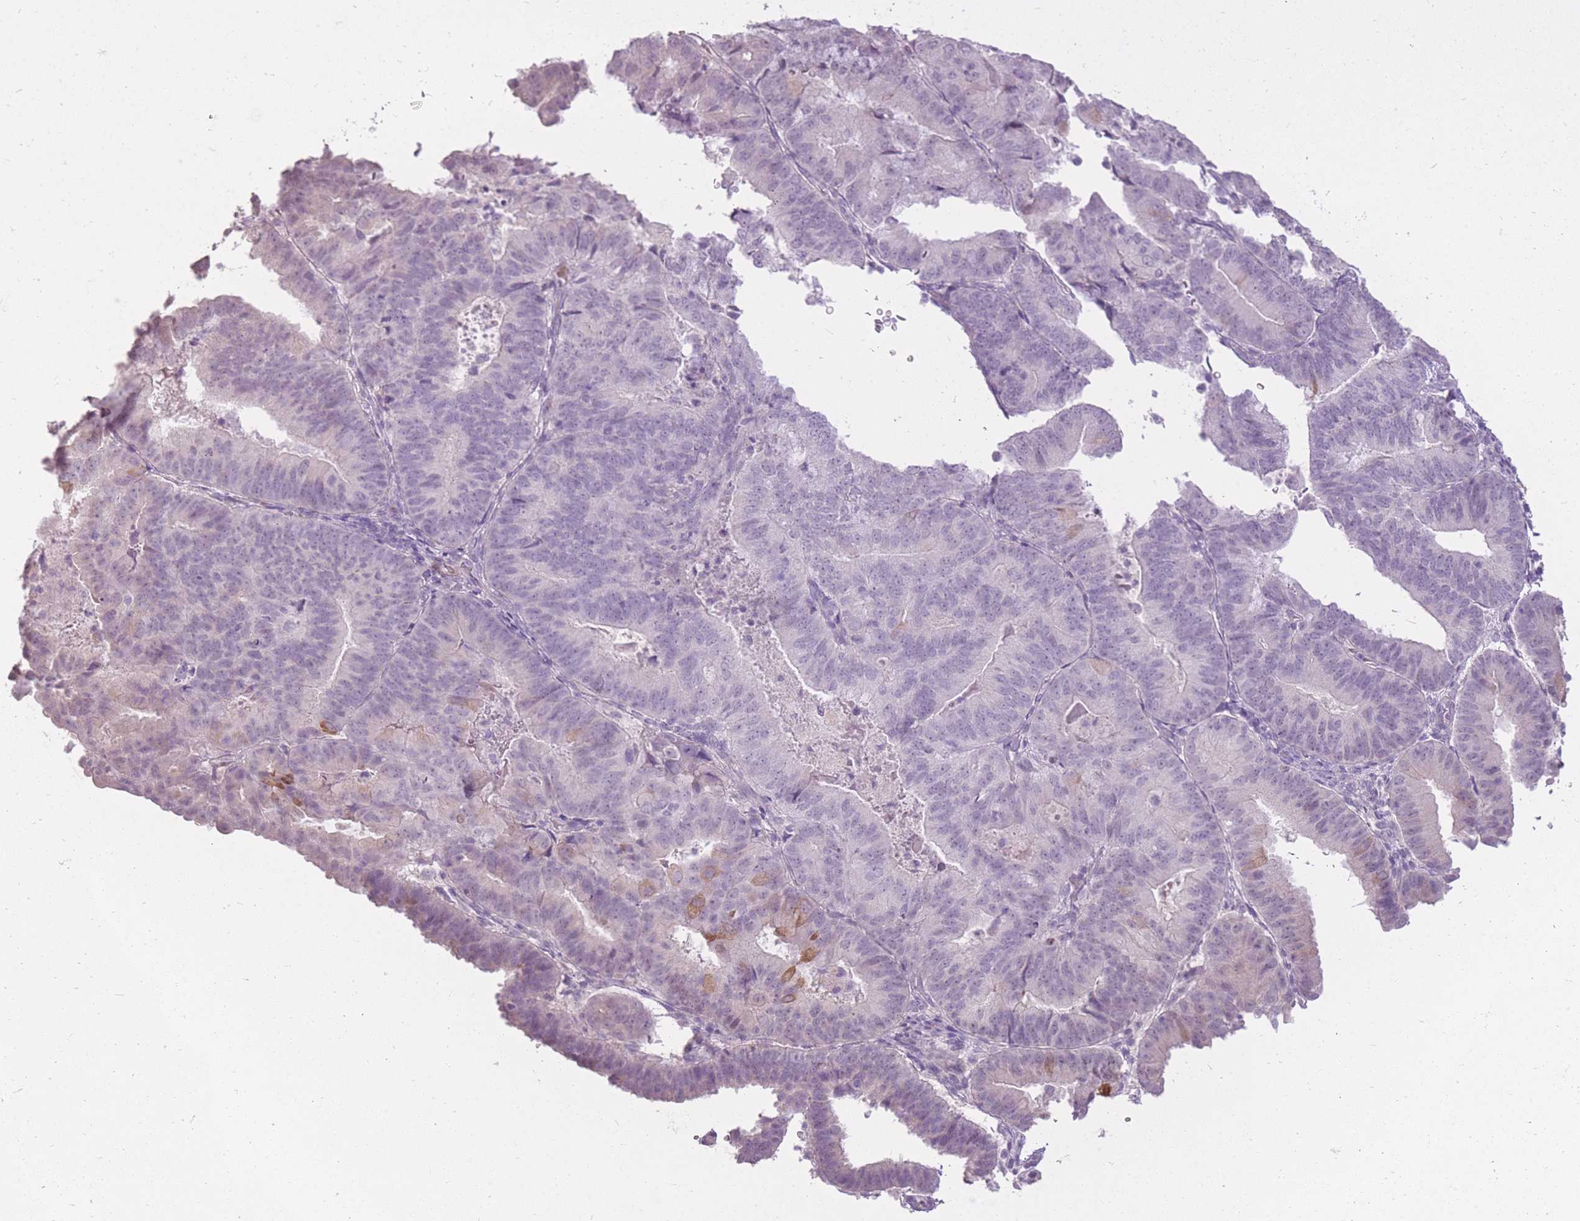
{"staining": {"intensity": "weak", "quantity": "<25%", "location": "cytoplasmic/membranous"}, "tissue": "endometrial cancer", "cell_type": "Tumor cells", "image_type": "cancer", "snomed": [{"axis": "morphology", "description": "Adenocarcinoma, NOS"}, {"axis": "topography", "description": "Endometrium"}], "caption": "Tumor cells are negative for protein expression in human endometrial adenocarcinoma.", "gene": "ZBTB24", "patient": {"sex": "female", "age": 70}}